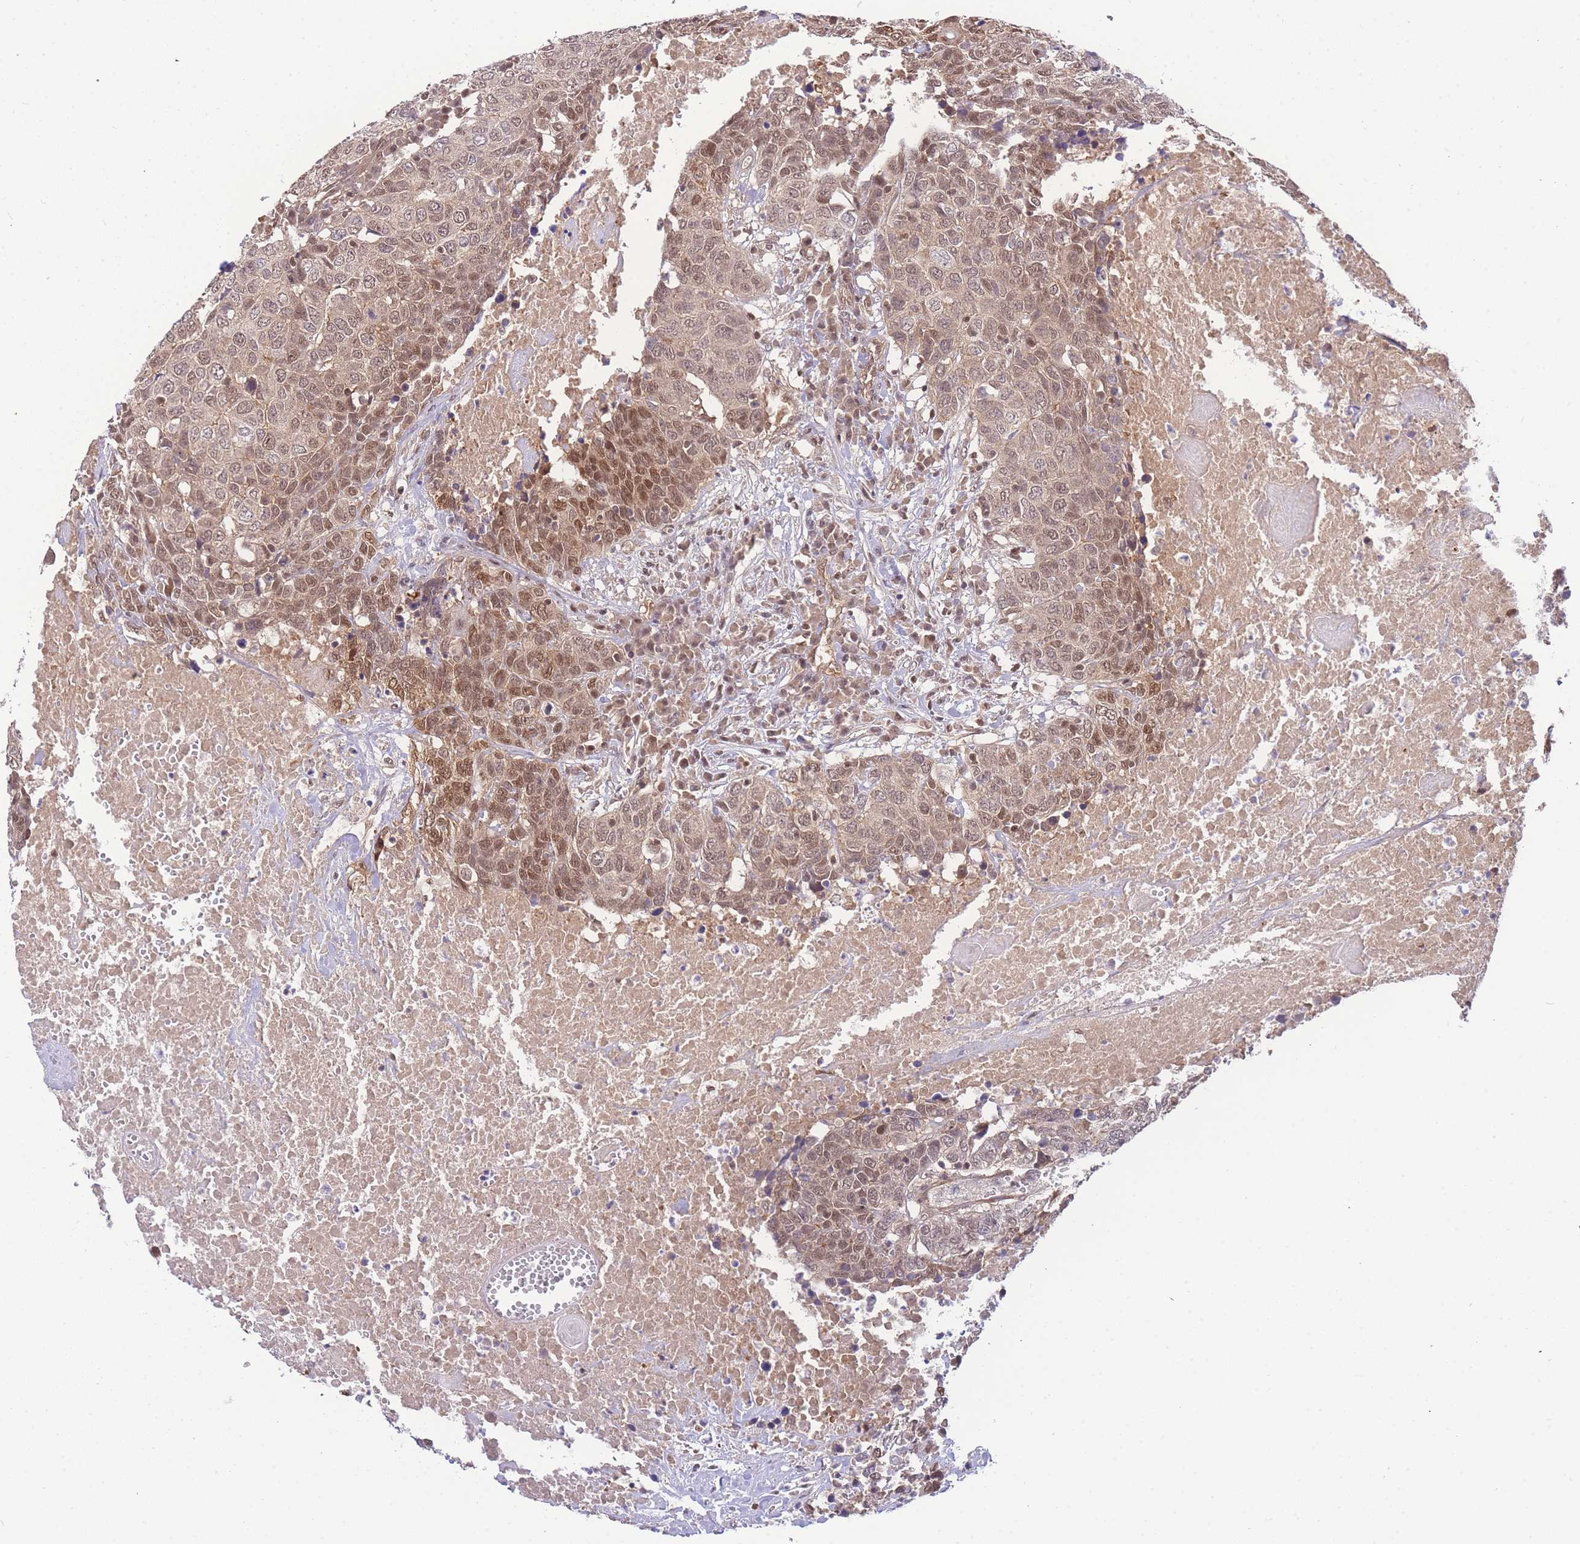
{"staining": {"intensity": "moderate", "quantity": ">75%", "location": "cytoplasmic/membranous,nuclear"}, "tissue": "head and neck cancer", "cell_type": "Tumor cells", "image_type": "cancer", "snomed": [{"axis": "morphology", "description": "Squamous cell carcinoma, NOS"}, {"axis": "topography", "description": "Head-Neck"}], "caption": "Squamous cell carcinoma (head and neck) stained for a protein exhibits moderate cytoplasmic/membranous and nuclear positivity in tumor cells.", "gene": "KIAA1191", "patient": {"sex": "male", "age": 66}}